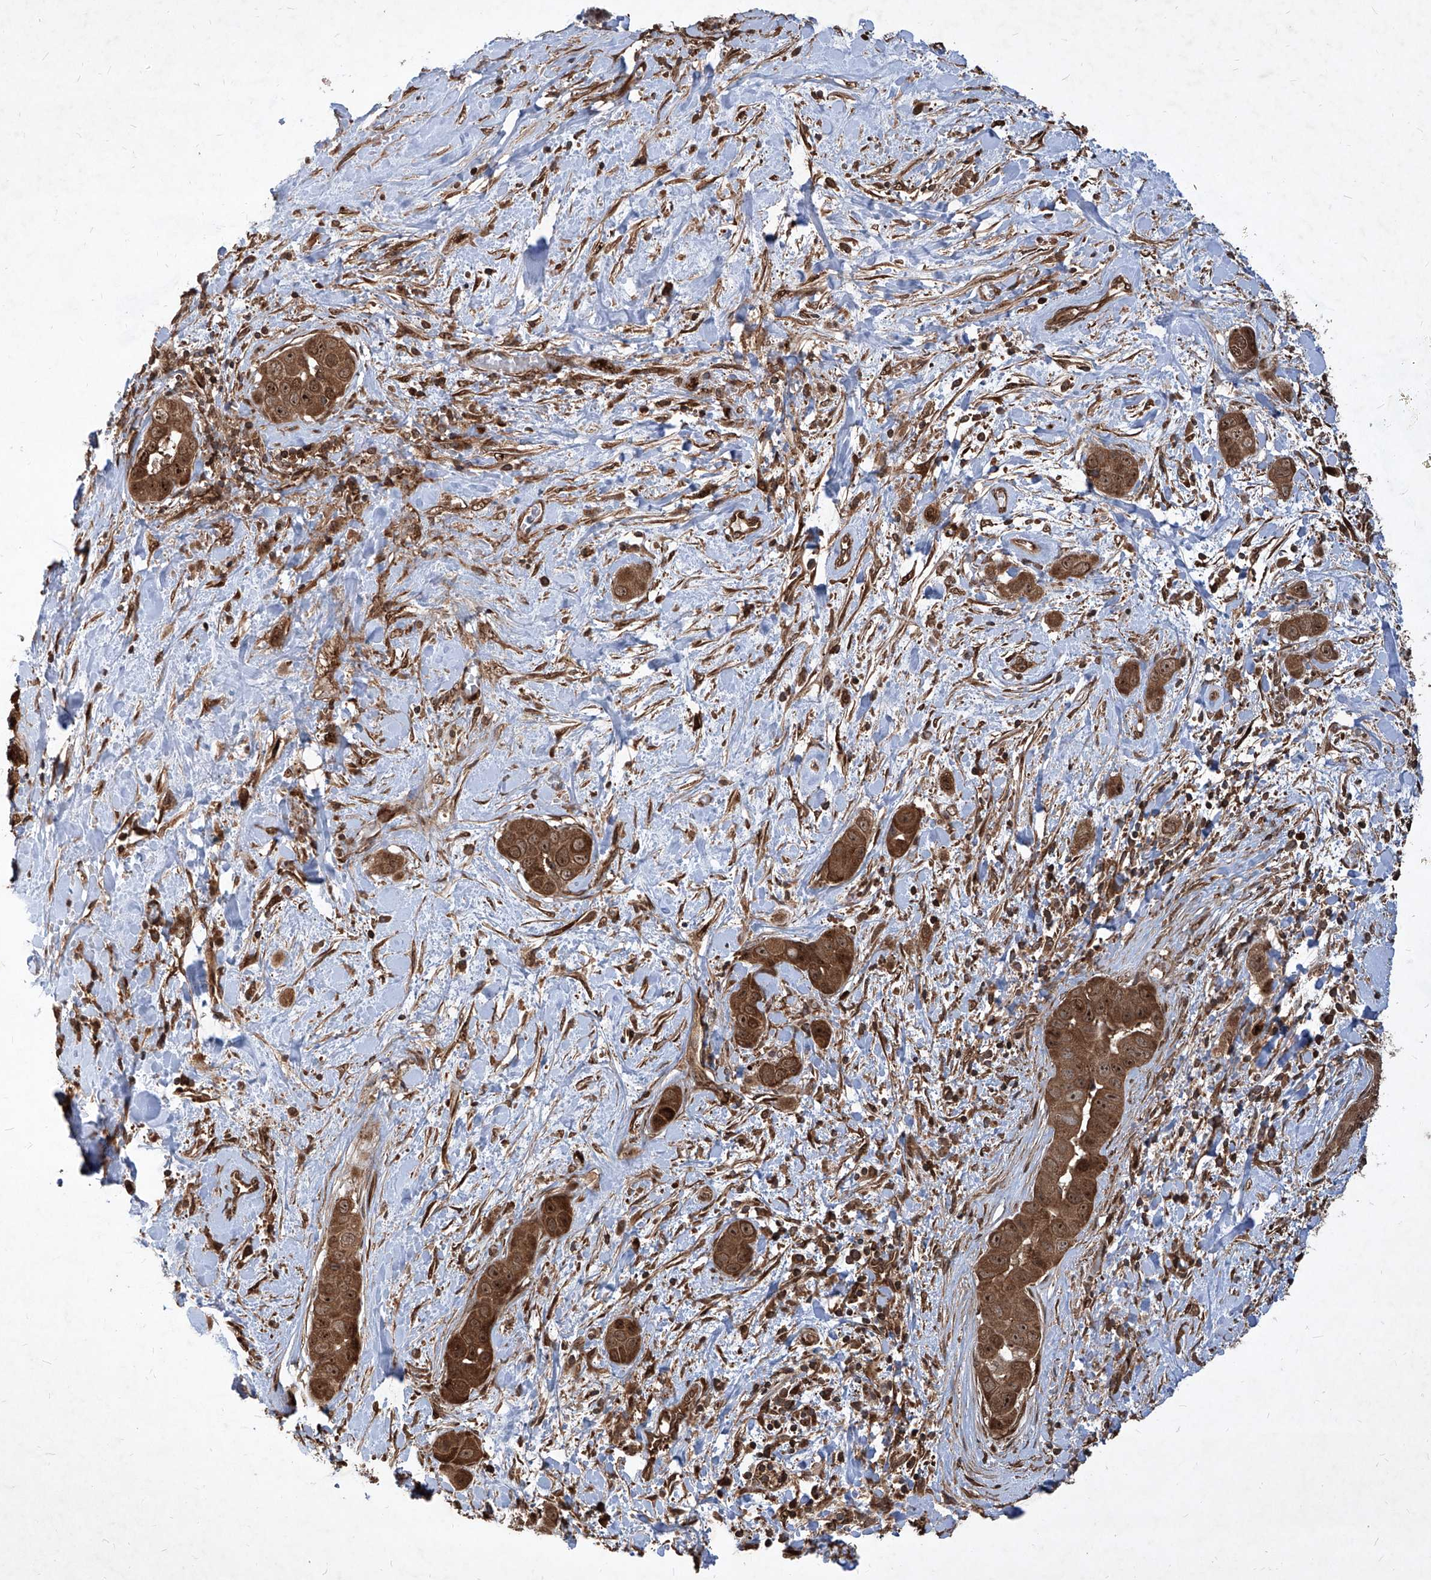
{"staining": {"intensity": "strong", "quantity": ">75%", "location": "cytoplasmic/membranous,nuclear"}, "tissue": "liver cancer", "cell_type": "Tumor cells", "image_type": "cancer", "snomed": [{"axis": "morphology", "description": "Cholangiocarcinoma"}, {"axis": "topography", "description": "Liver"}], "caption": "Brown immunohistochemical staining in liver cholangiocarcinoma demonstrates strong cytoplasmic/membranous and nuclear positivity in approximately >75% of tumor cells.", "gene": "MAGED2", "patient": {"sex": "female", "age": 52}}